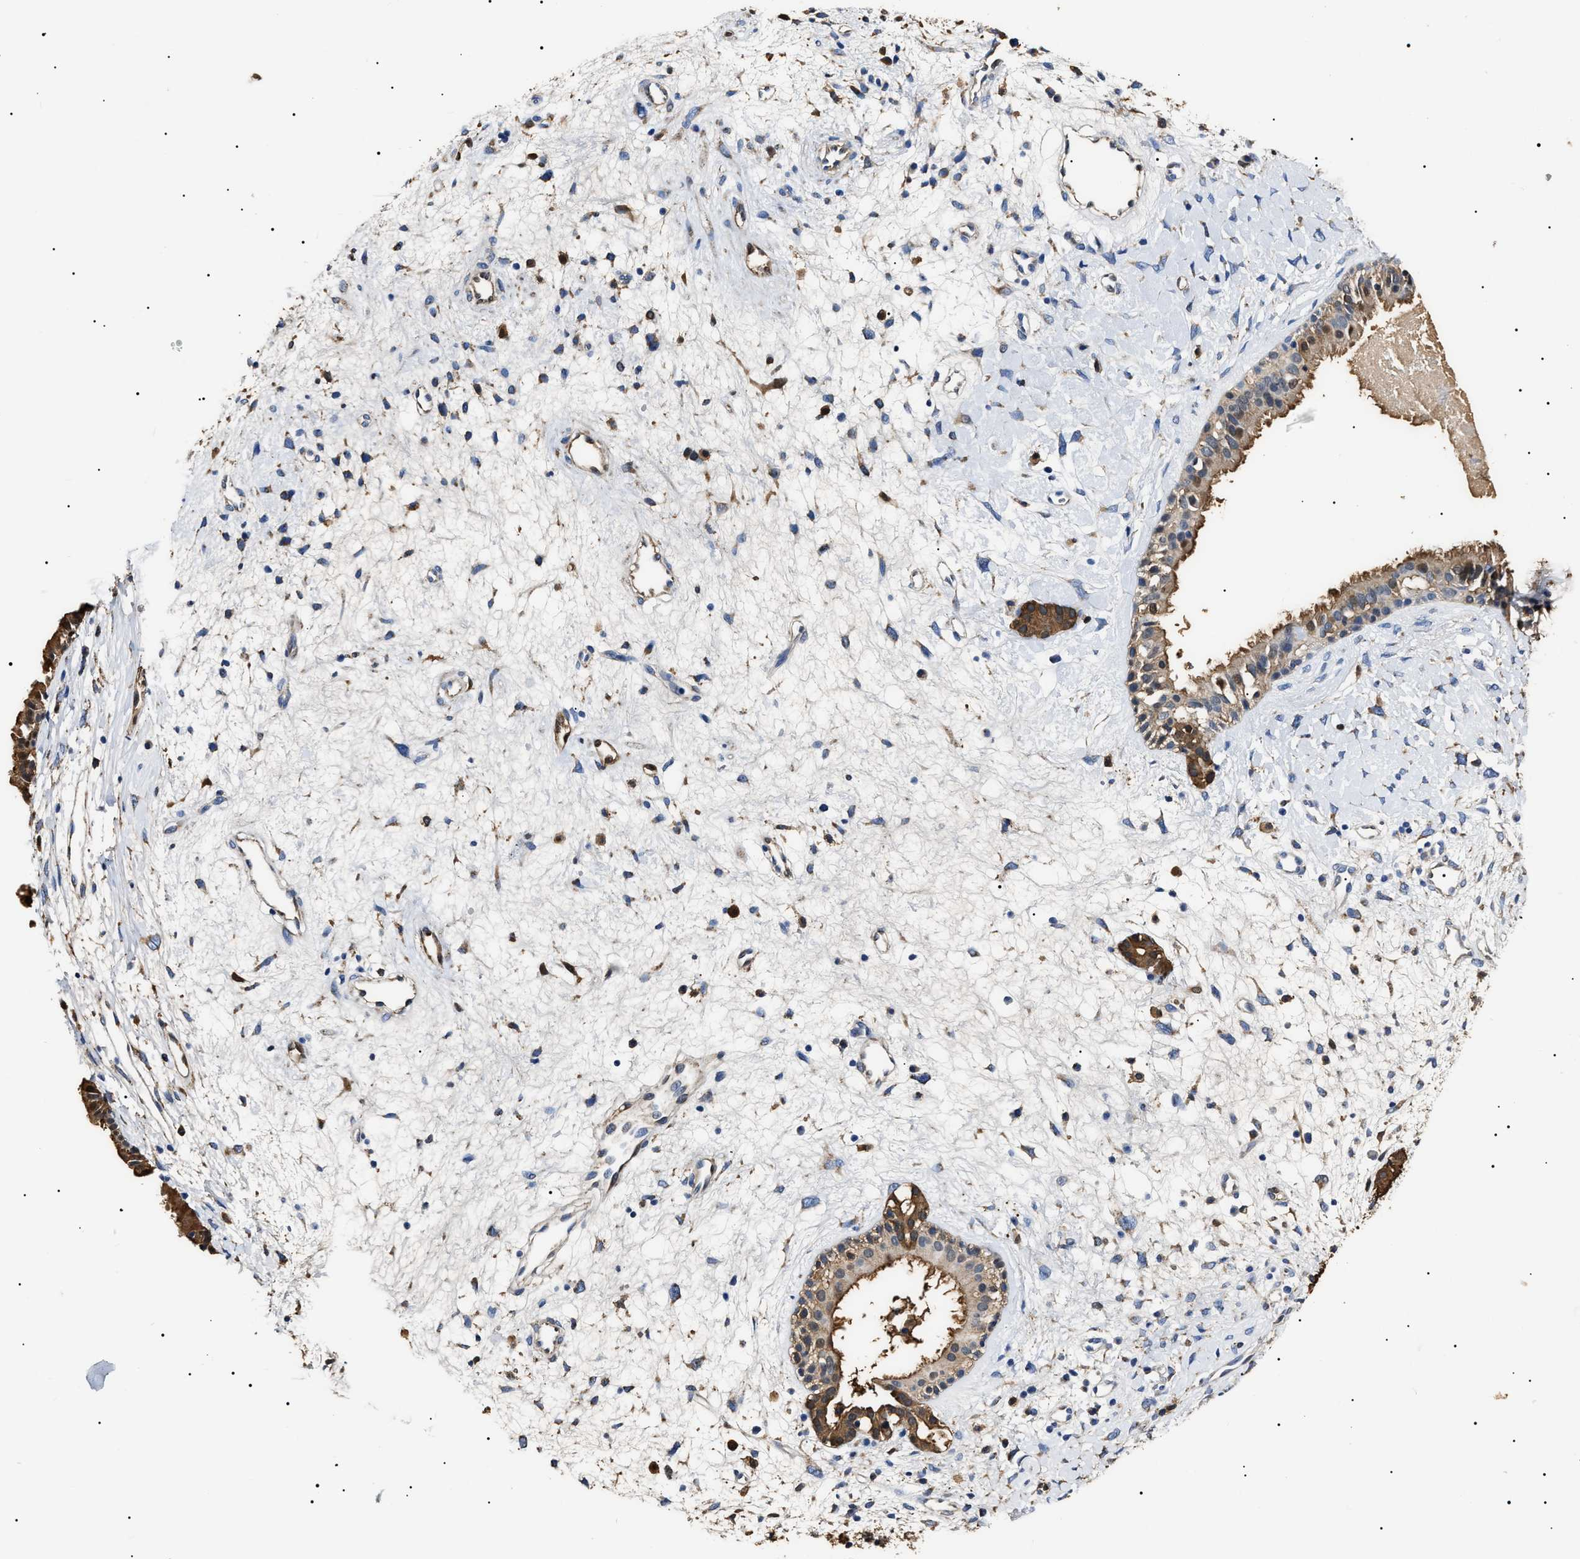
{"staining": {"intensity": "moderate", "quantity": ">75%", "location": "cytoplasmic/membranous"}, "tissue": "nasopharynx", "cell_type": "Respiratory epithelial cells", "image_type": "normal", "snomed": [{"axis": "morphology", "description": "Normal tissue, NOS"}, {"axis": "topography", "description": "Nasopharynx"}], "caption": "The immunohistochemical stain labels moderate cytoplasmic/membranous expression in respiratory epithelial cells of unremarkable nasopharynx.", "gene": "ALDH1A1", "patient": {"sex": "male", "age": 22}}